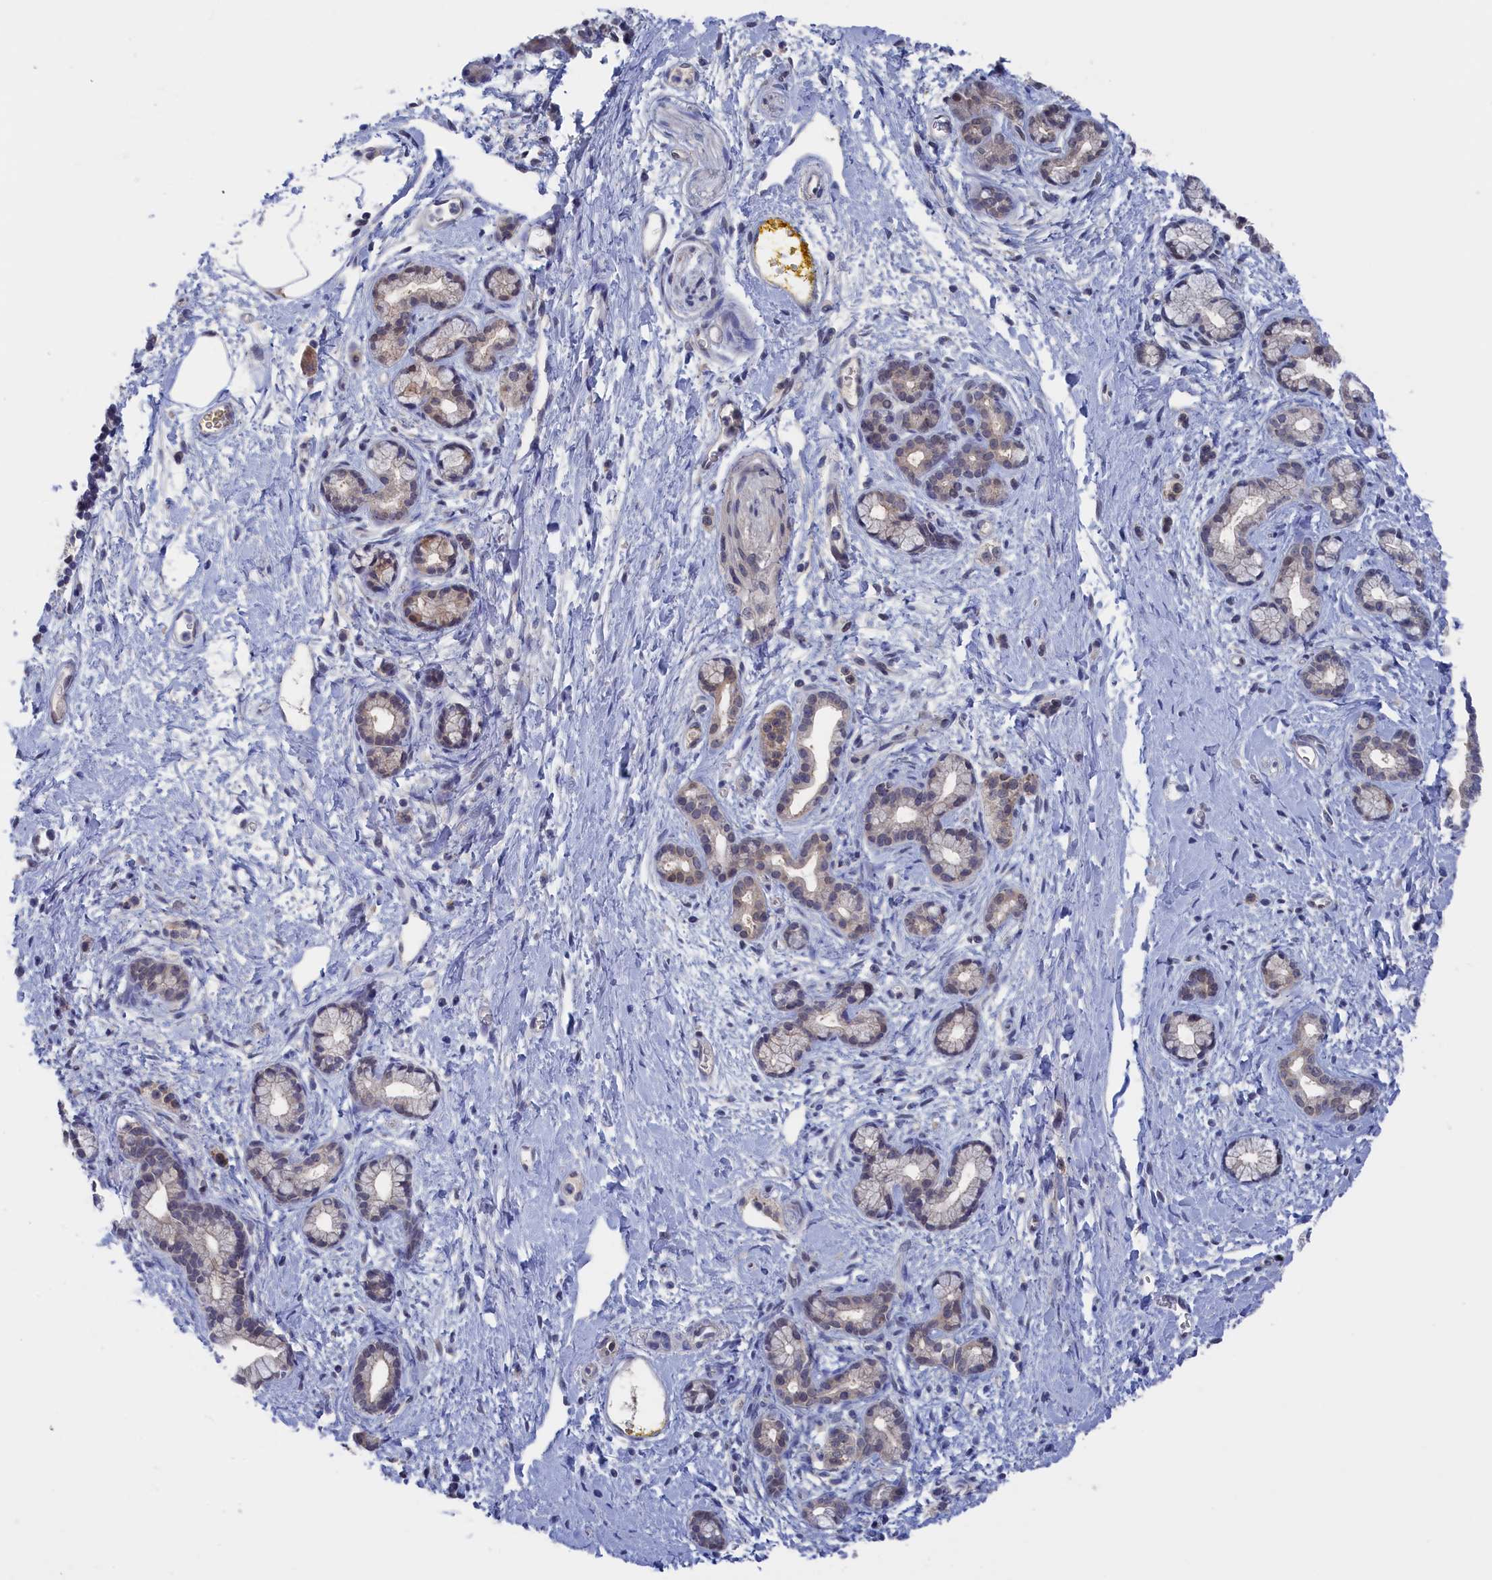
{"staining": {"intensity": "weak", "quantity": "<25%", "location": "cytoplasmic/membranous,nuclear"}, "tissue": "pancreatic cancer", "cell_type": "Tumor cells", "image_type": "cancer", "snomed": [{"axis": "morphology", "description": "Adenocarcinoma, NOS"}, {"axis": "topography", "description": "Pancreas"}], "caption": "DAB (3,3'-diaminobenzidine) immunohistochemical staining of pancreatic adenocarcinoma displays no significant positivity in tumor cells.", "gene": "NUTF2", "patient": {"sex": "male", "age": 58}}